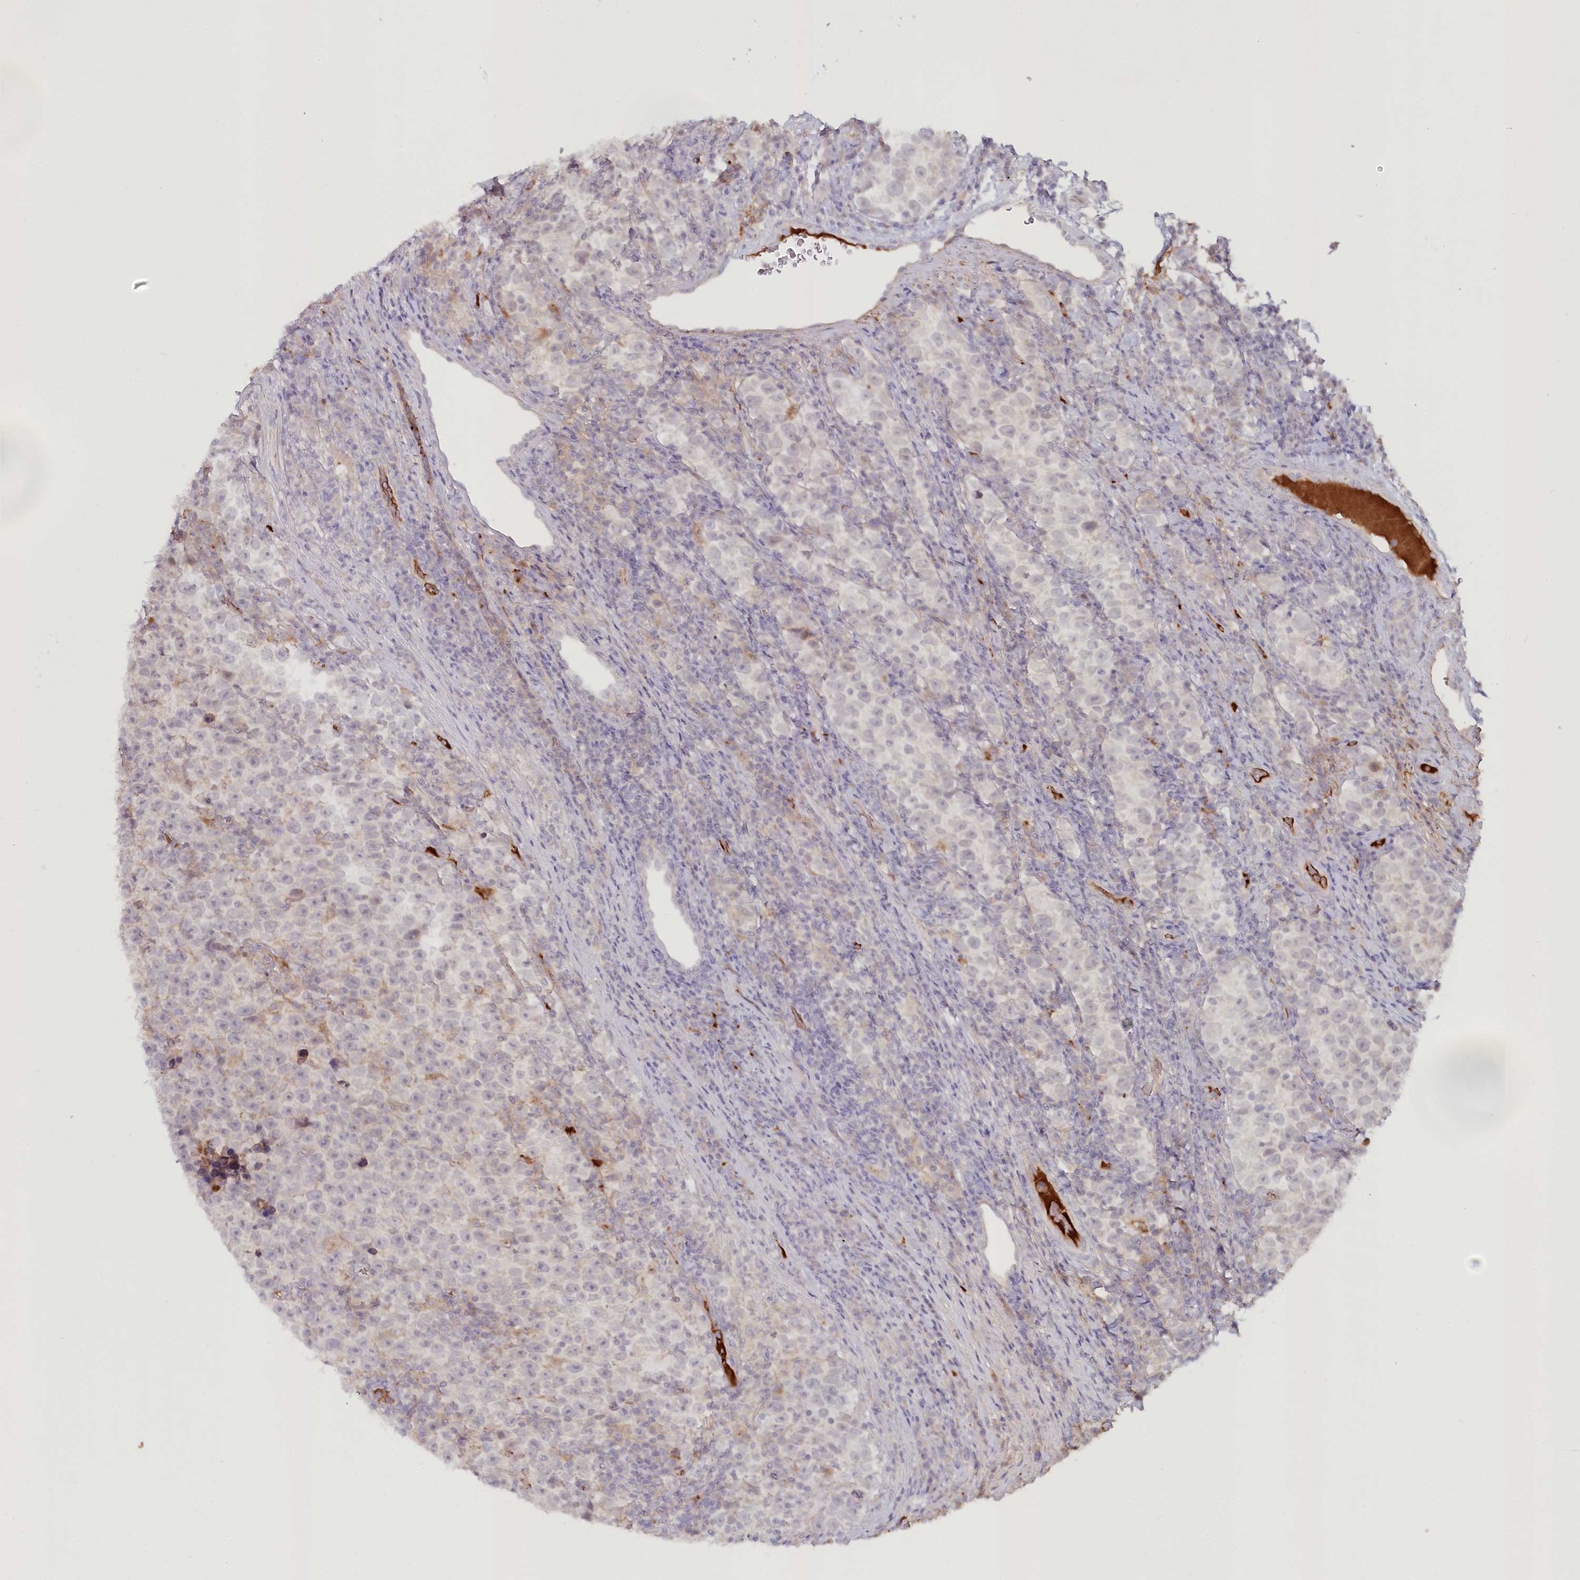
{"staining": {"intensity": "negative", "quantity": "none", "location": "none"}, "tissue": "testis cancer", "cell_type": "Tumor cells", "image_type": "cancer", "snomed": [{"axis": "morphology", "description": "Normal tissue, NOS"}, {"axis": "morphology", "description": "Seminoma, NOS"}, {"axis": "topography", "description": "Testis"}], "caption": "Tumor cells are negative for protein expression in human testis seminoma. The staining was performed using DAB to visualize the protein expression in brown, while the nuclei were stained in blue with hematoxylin (Magnification: 20x).", "gene": "PSAPL1", "patient": {"sex": "male", "age": 43}}